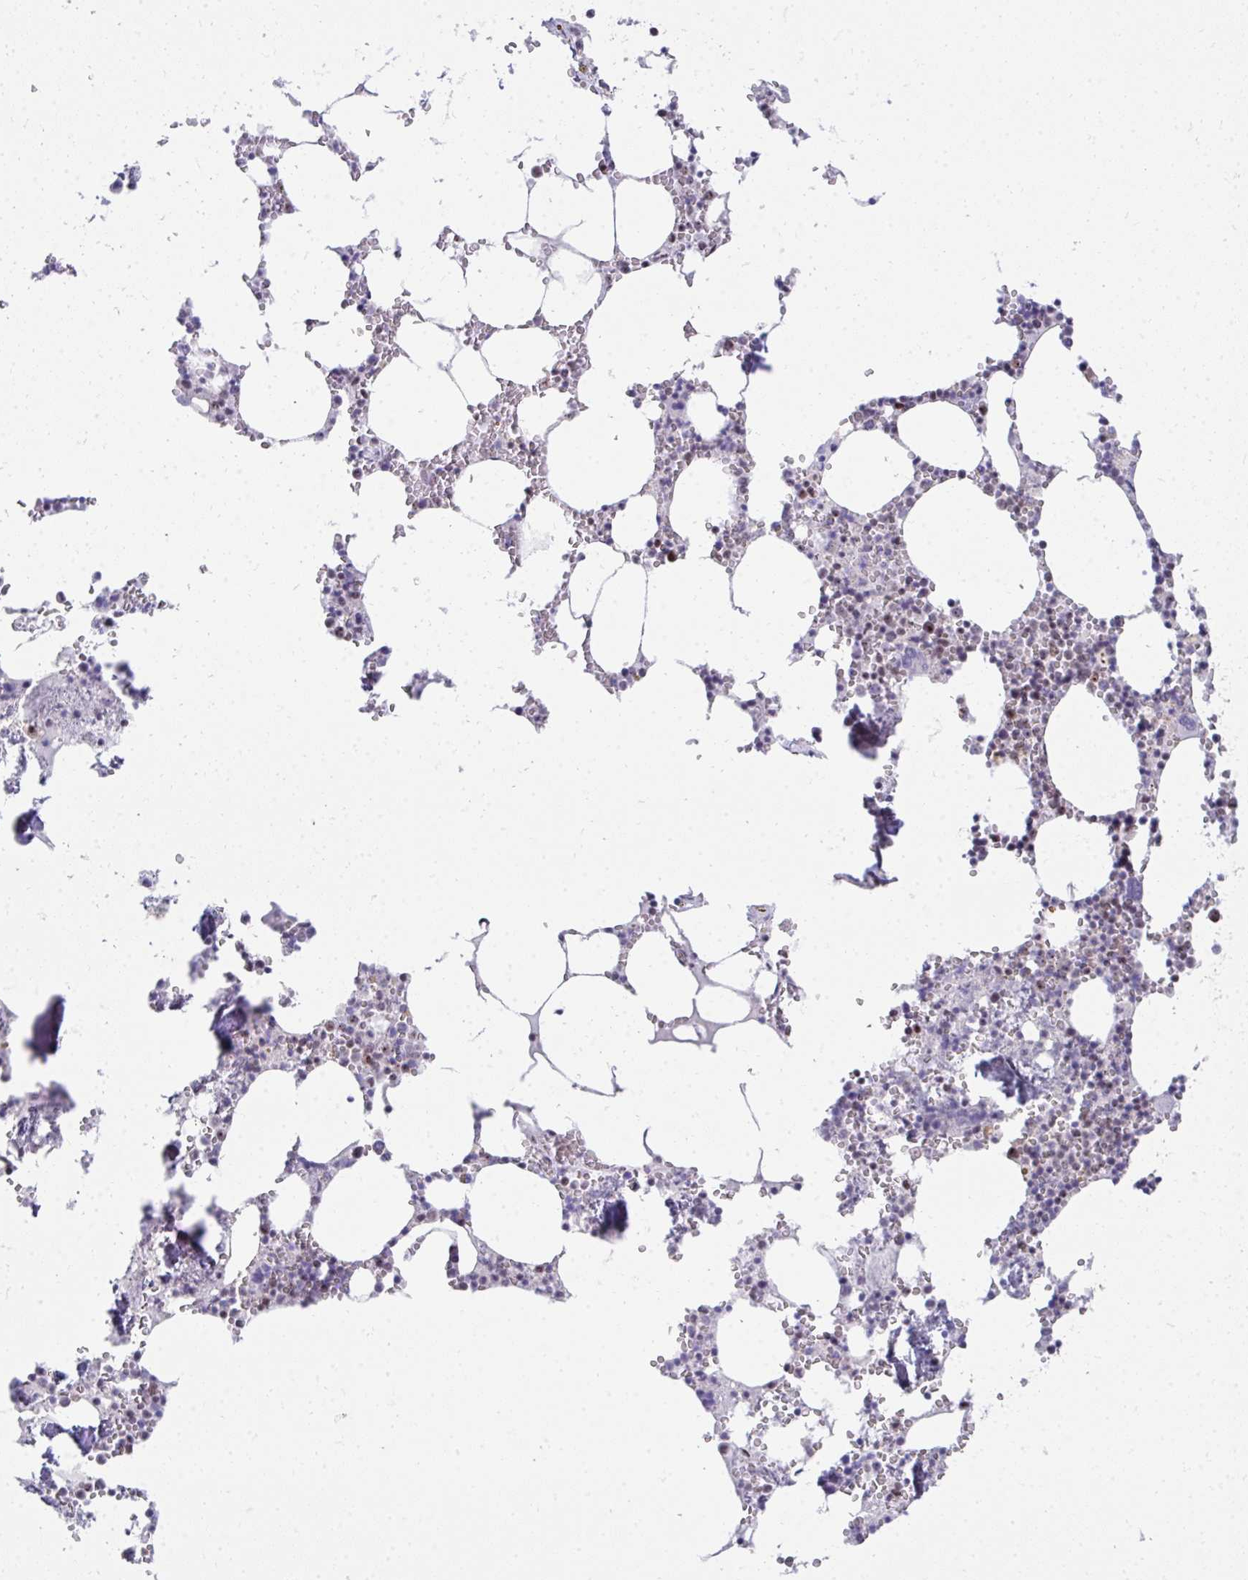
{"staining": {"intensity": "moderate", "quantity": "25%-75%", "location": "nuclear"}, "tissue": "bone marrow", "cell_type": "Hematopoietic cells", "image_type": "normal", "snomed": [{"axis": "morphology", "description": "Normal tissue, NOS"}, {"axis": "topography", "description": "Bone marrow"}], "caption": "Immunohistochemical staining of normal human bone marrow shows 25%-75% levels of moderate nuclear protein staining in approximately 25%-75% of hematopoietic cells.", "gene": "HIRA", "patient": {"sex": "male", "age": 54}}